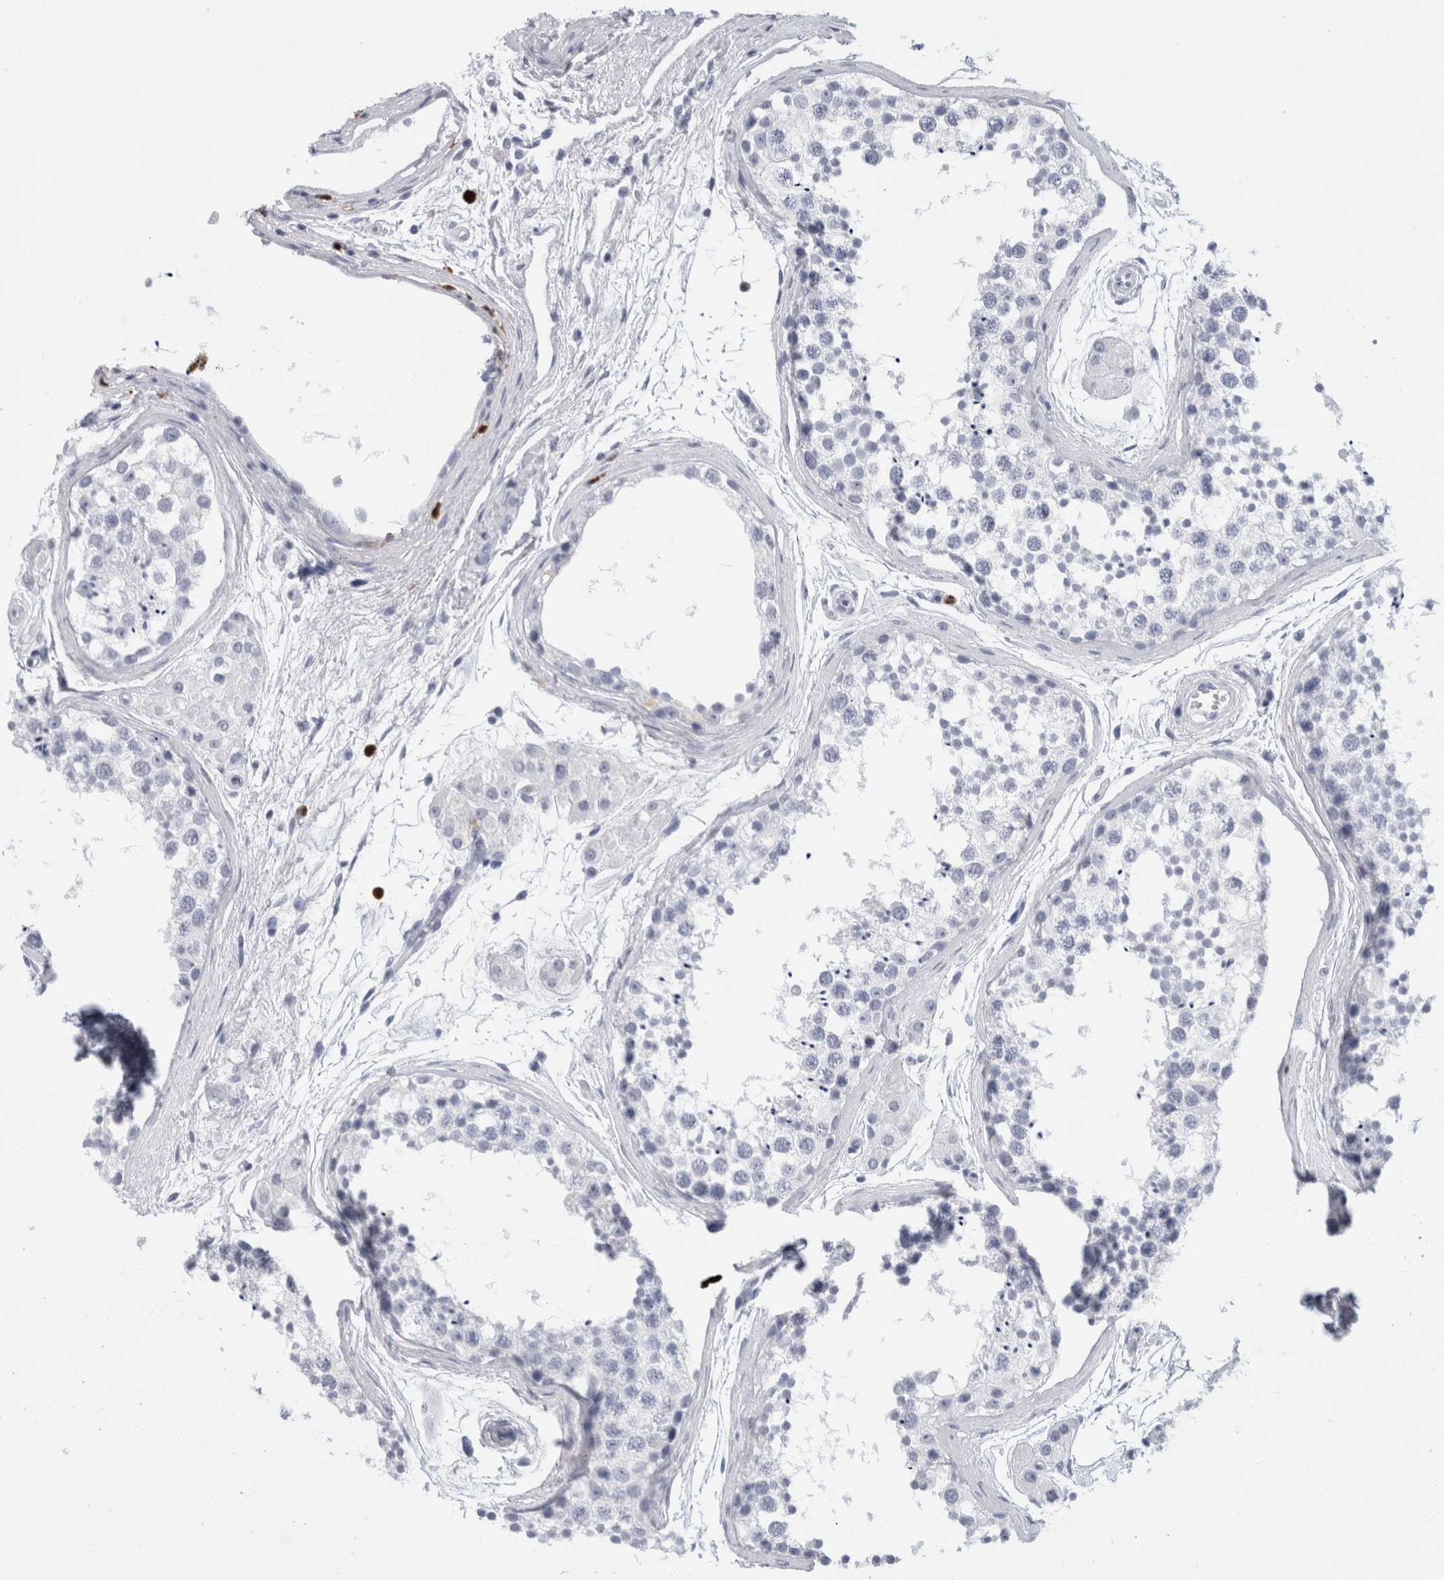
{"staining": {"intensity": "negative", "quantity": "none", "location": "none"}, "tissue": "testis", "cell_type": "Cells in seminiferous ducts", "image_type": "normal", "snomed": [{"axis": "morphology", "description": "Normal tissue, NOS"}, {"axis": "topography", "description": "Testis"}], "caption": "IHC of benign testis shows no staining in cells in seminiferous ducts.", "gene": "S100A8", "patient": {"sex": "male", "age": 56}}